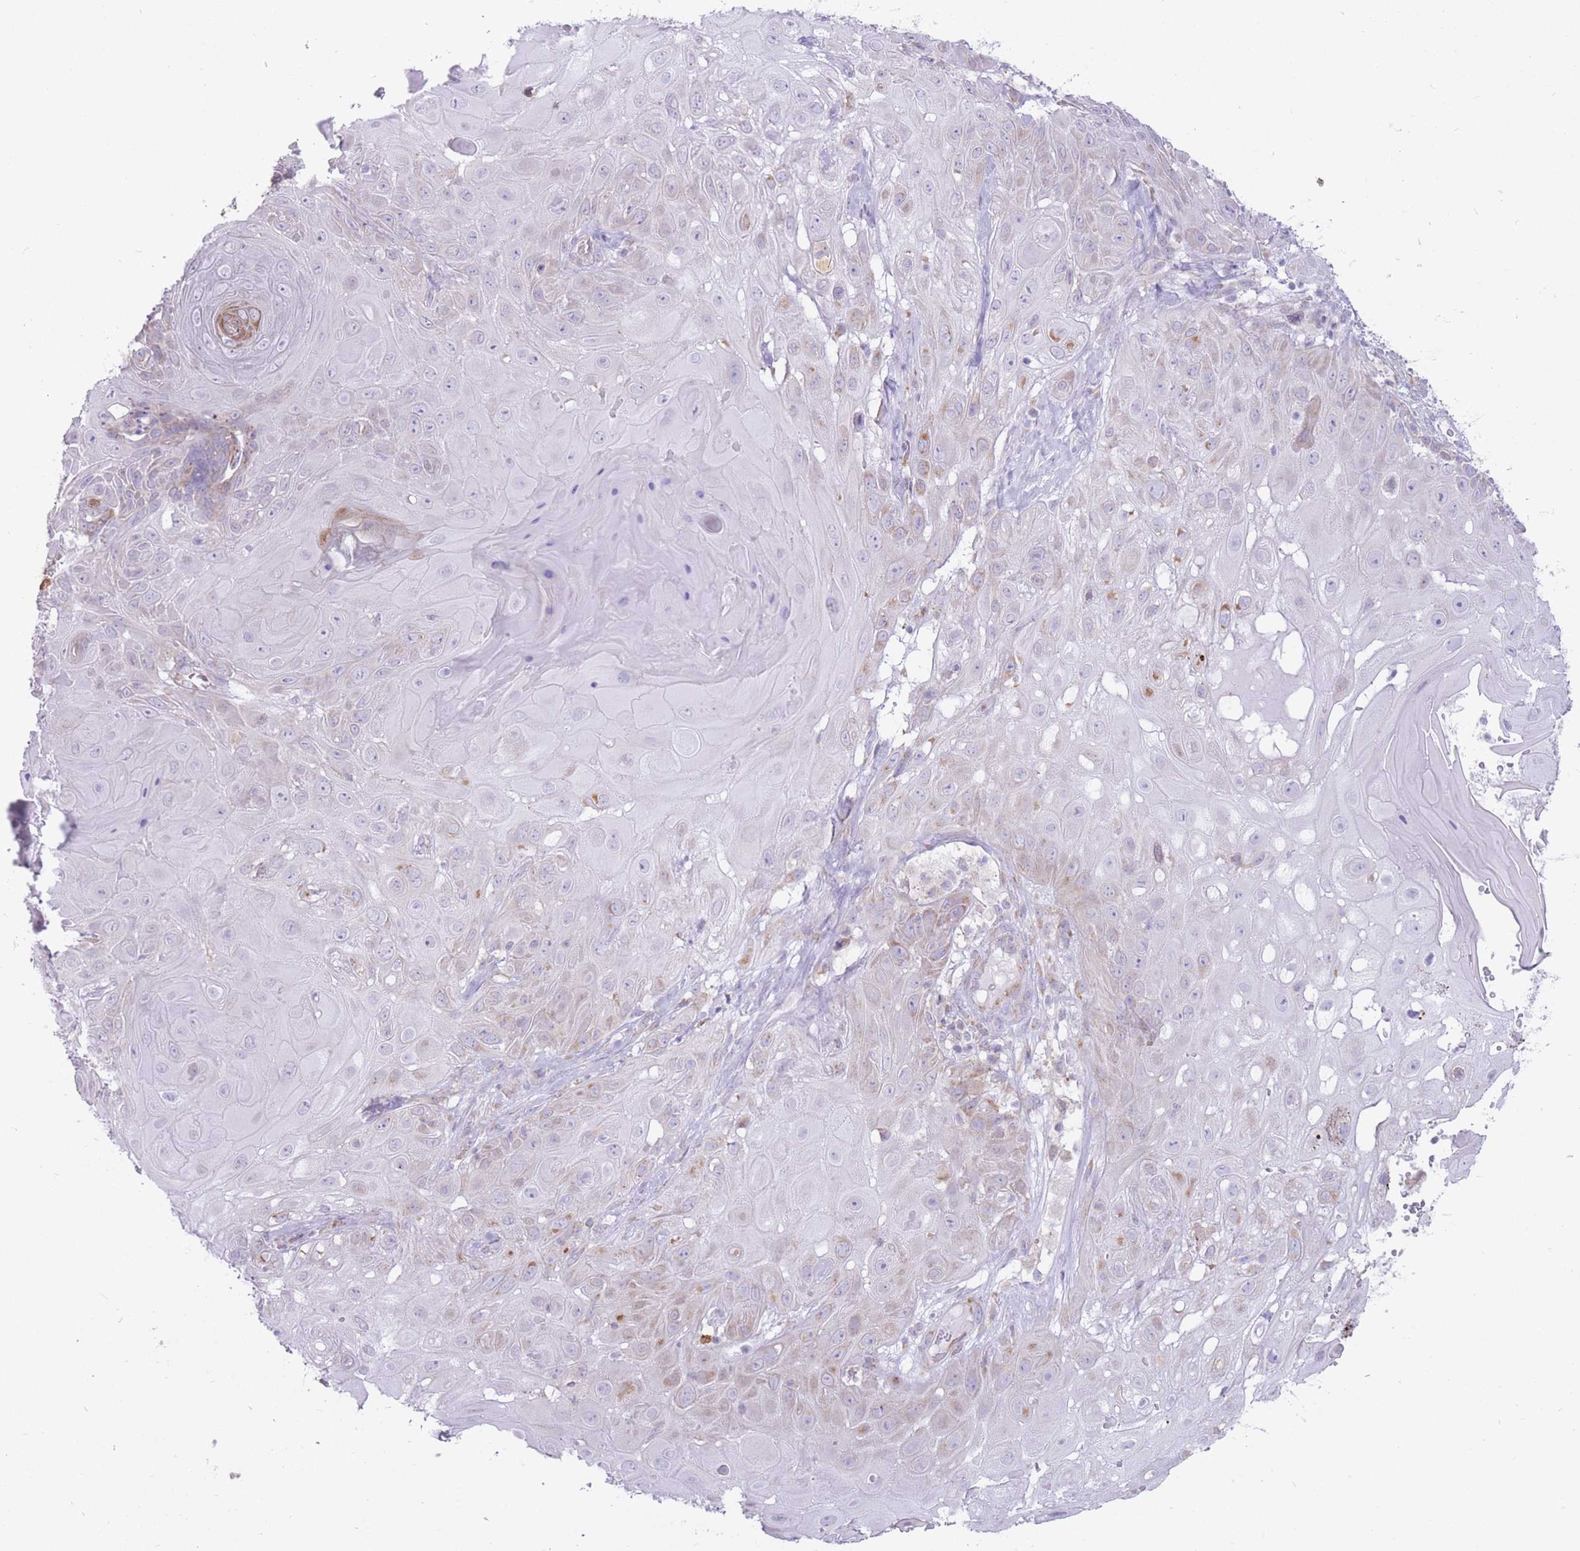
{"staining": {"intensity": "weak", "quantity": "<25%", "location": "cytoplasmic/membranous"}, "tissue": "skin cancer", "cell_type": "Tumor cells", "image_type": "cancer", "snomed": [{"axis": "morphology", "description": "Normal tissue, NOS"}, {"axis": "morphology", "description": "Squamous cell carcinoma, NOS"}, {"axis": "topography", "description": "Skin"}, {"axis": "topography", "description": "Cartilage tissue"}], "caption": "Tumor cells show no significant protein expression in skin cancer.", "gene": "TRAPPC5", "patient": {"sex": "female", "age": 79}}